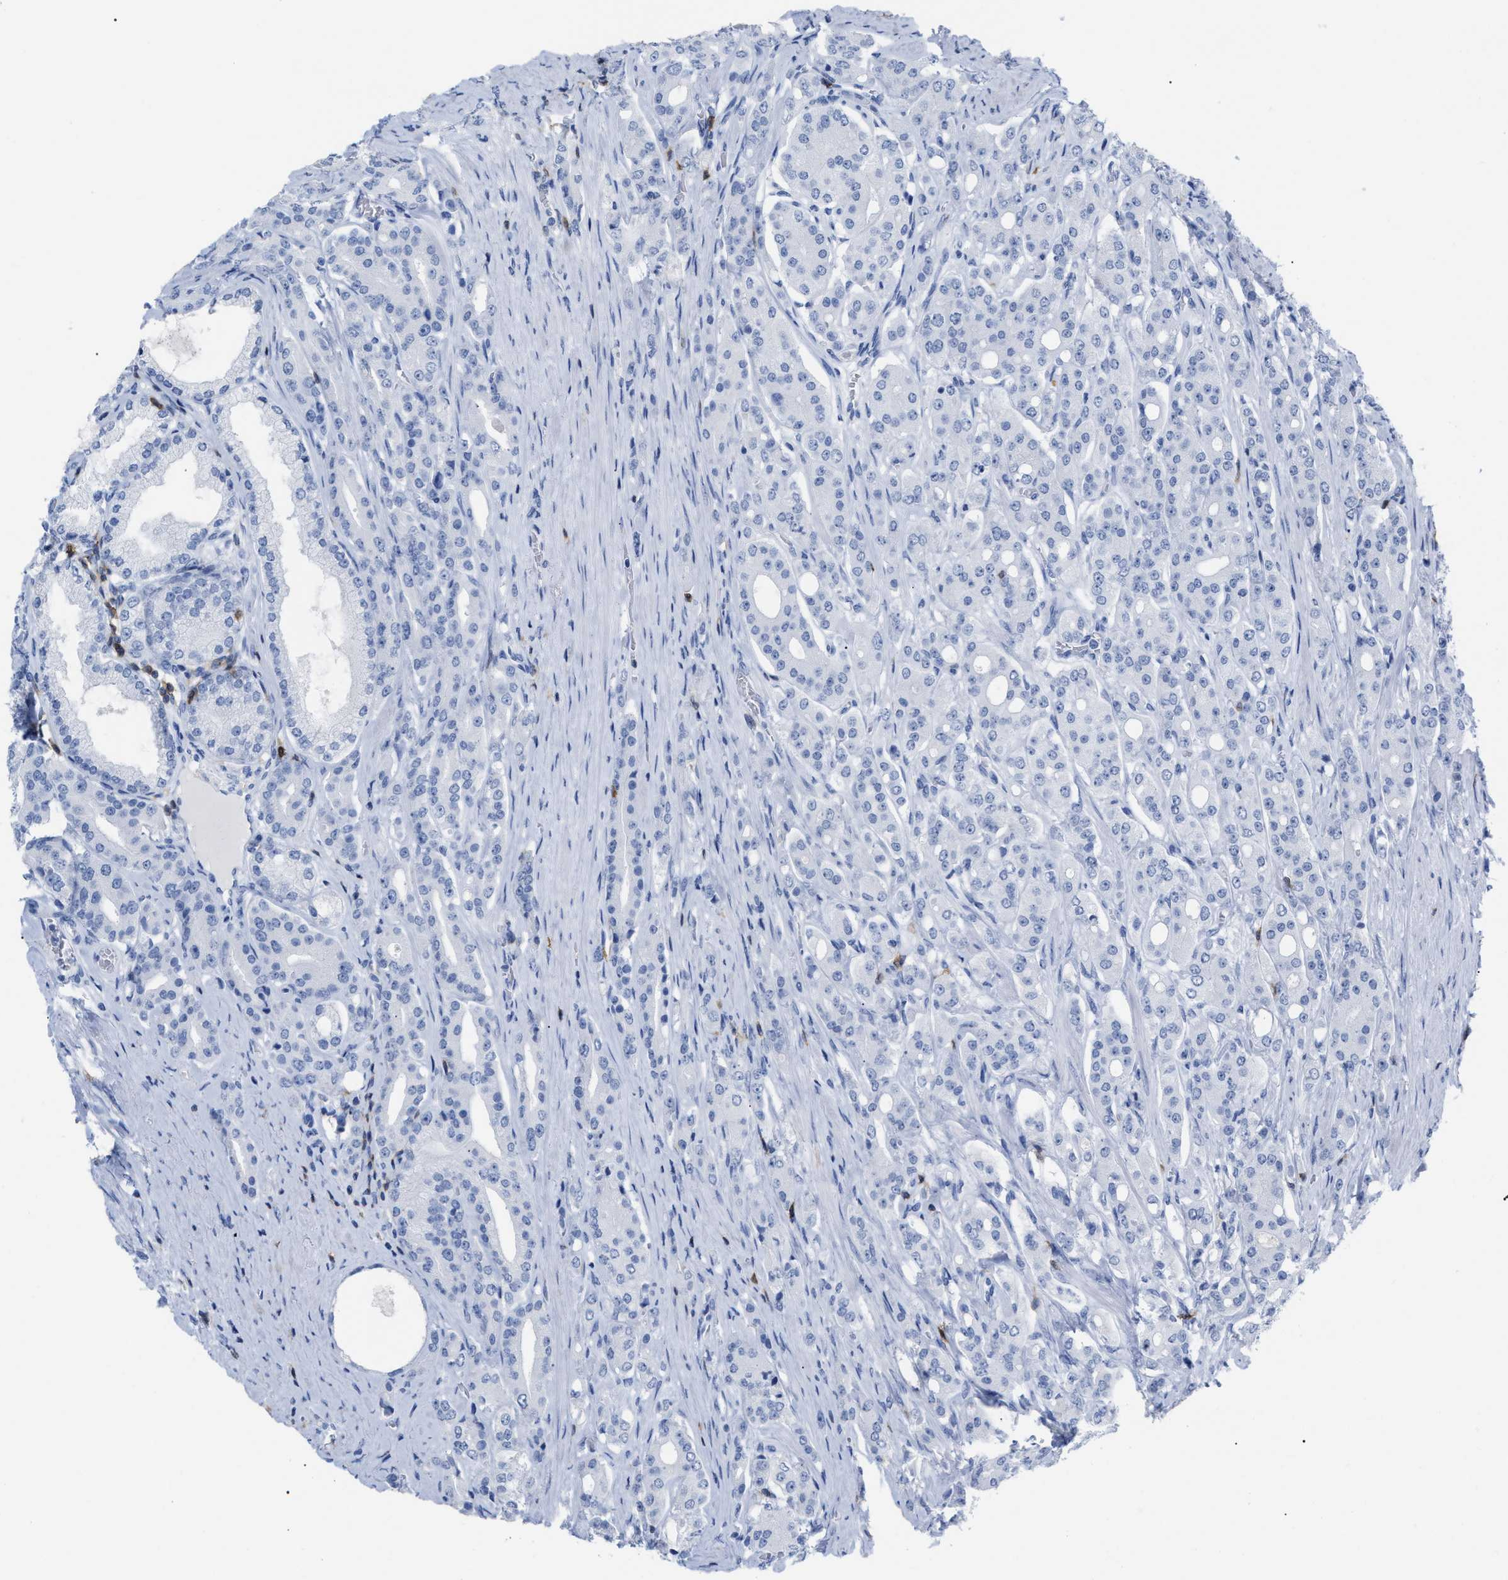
{"staining": {"intensity": "negative", "quantity": "none", "location": "none"}, "tissue": "prostate cancer", "cell_type": "Tumor cells", "image_type": "cancer", "snomed": [{"axis": "morphology", "description": "Adenocarcinoma, High grade"}, {"axis": "topography", "description": "Prostate"}], "caption": "DAB (3,3'-diaminobenzidine) immunohistochemical staining of prostate high-grade adenocarcinoma shows no significant expression in tumor cells.", "gene": "CD5", "patient": {"sex": "male", "age": 71}}